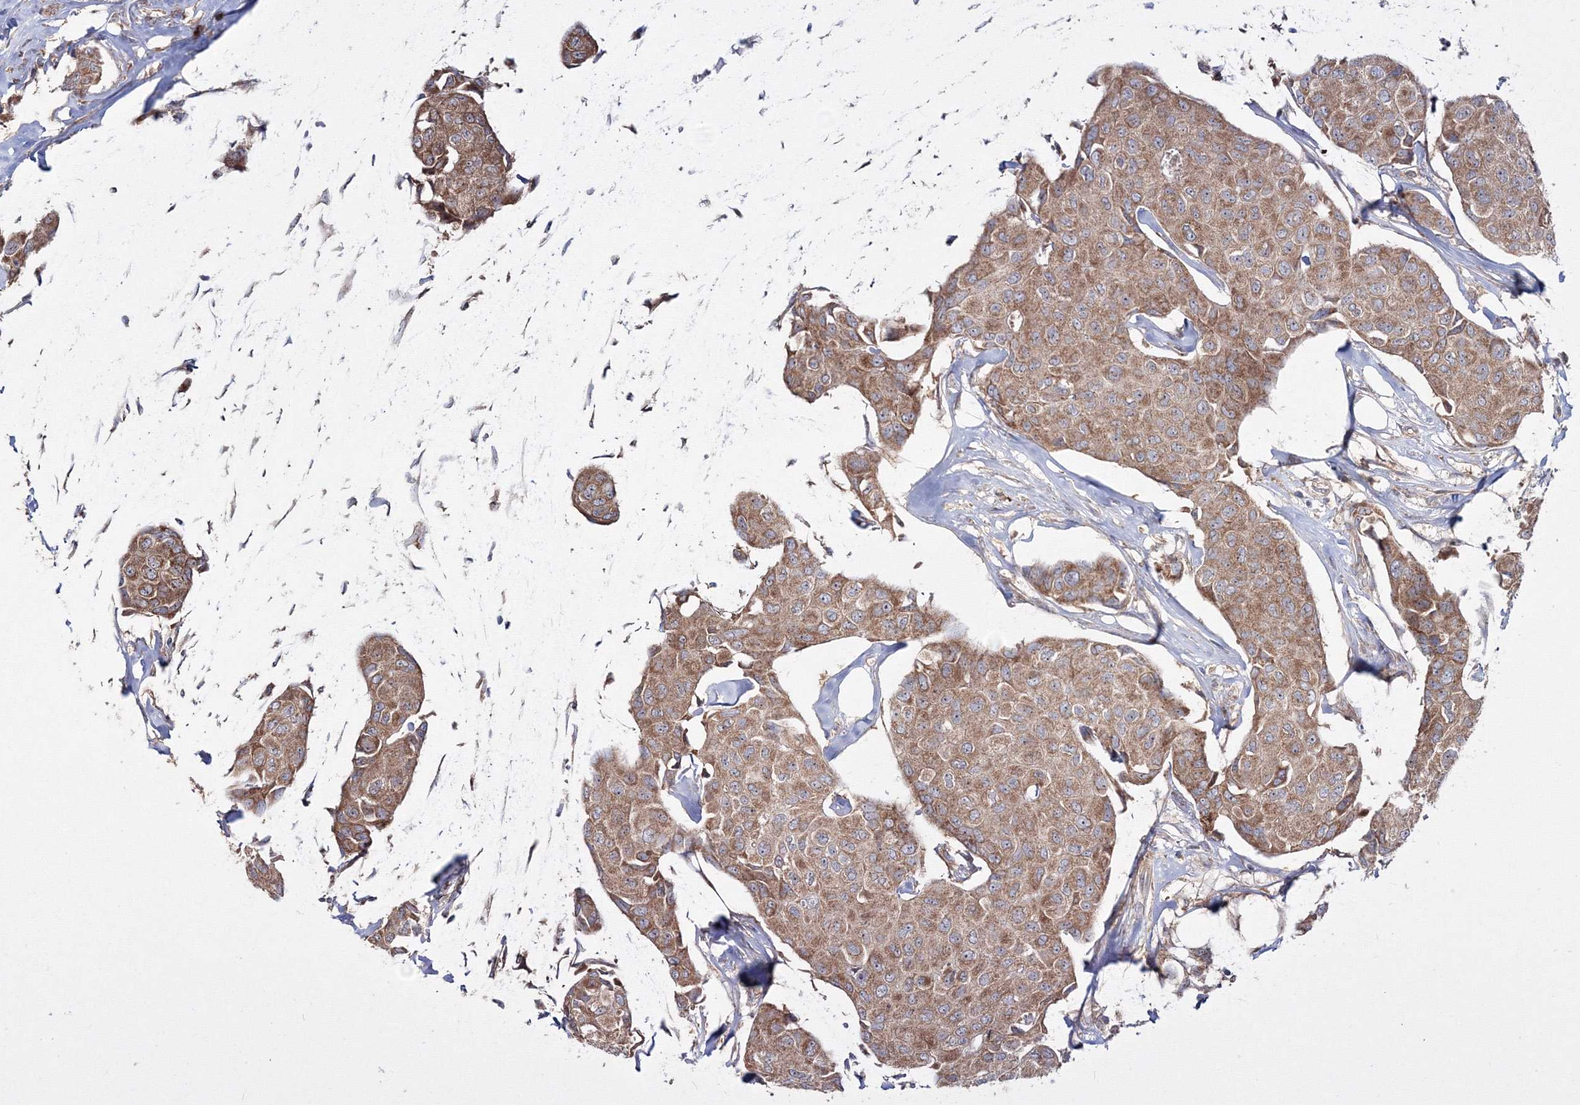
{"staining": {"intensity": "moderate", "quantity": ">75%", "location": "cytoplasmic/membranous"}, "tissue": "breast cancer", "cell_type": "Tumor cells", "image_type": "cancer", "snomed": [{"axis": "morphology", "description": "Duct carcinoma"}, {"axis": "topography", "description": "Breast"}], "caption": "Protein staining shows moderate cytoplasmic/membranous expression in approximately >75% of tumor cells in breast cancer.", "gene": "PEX13", "patient": {"sex": "female", "age": 80}}